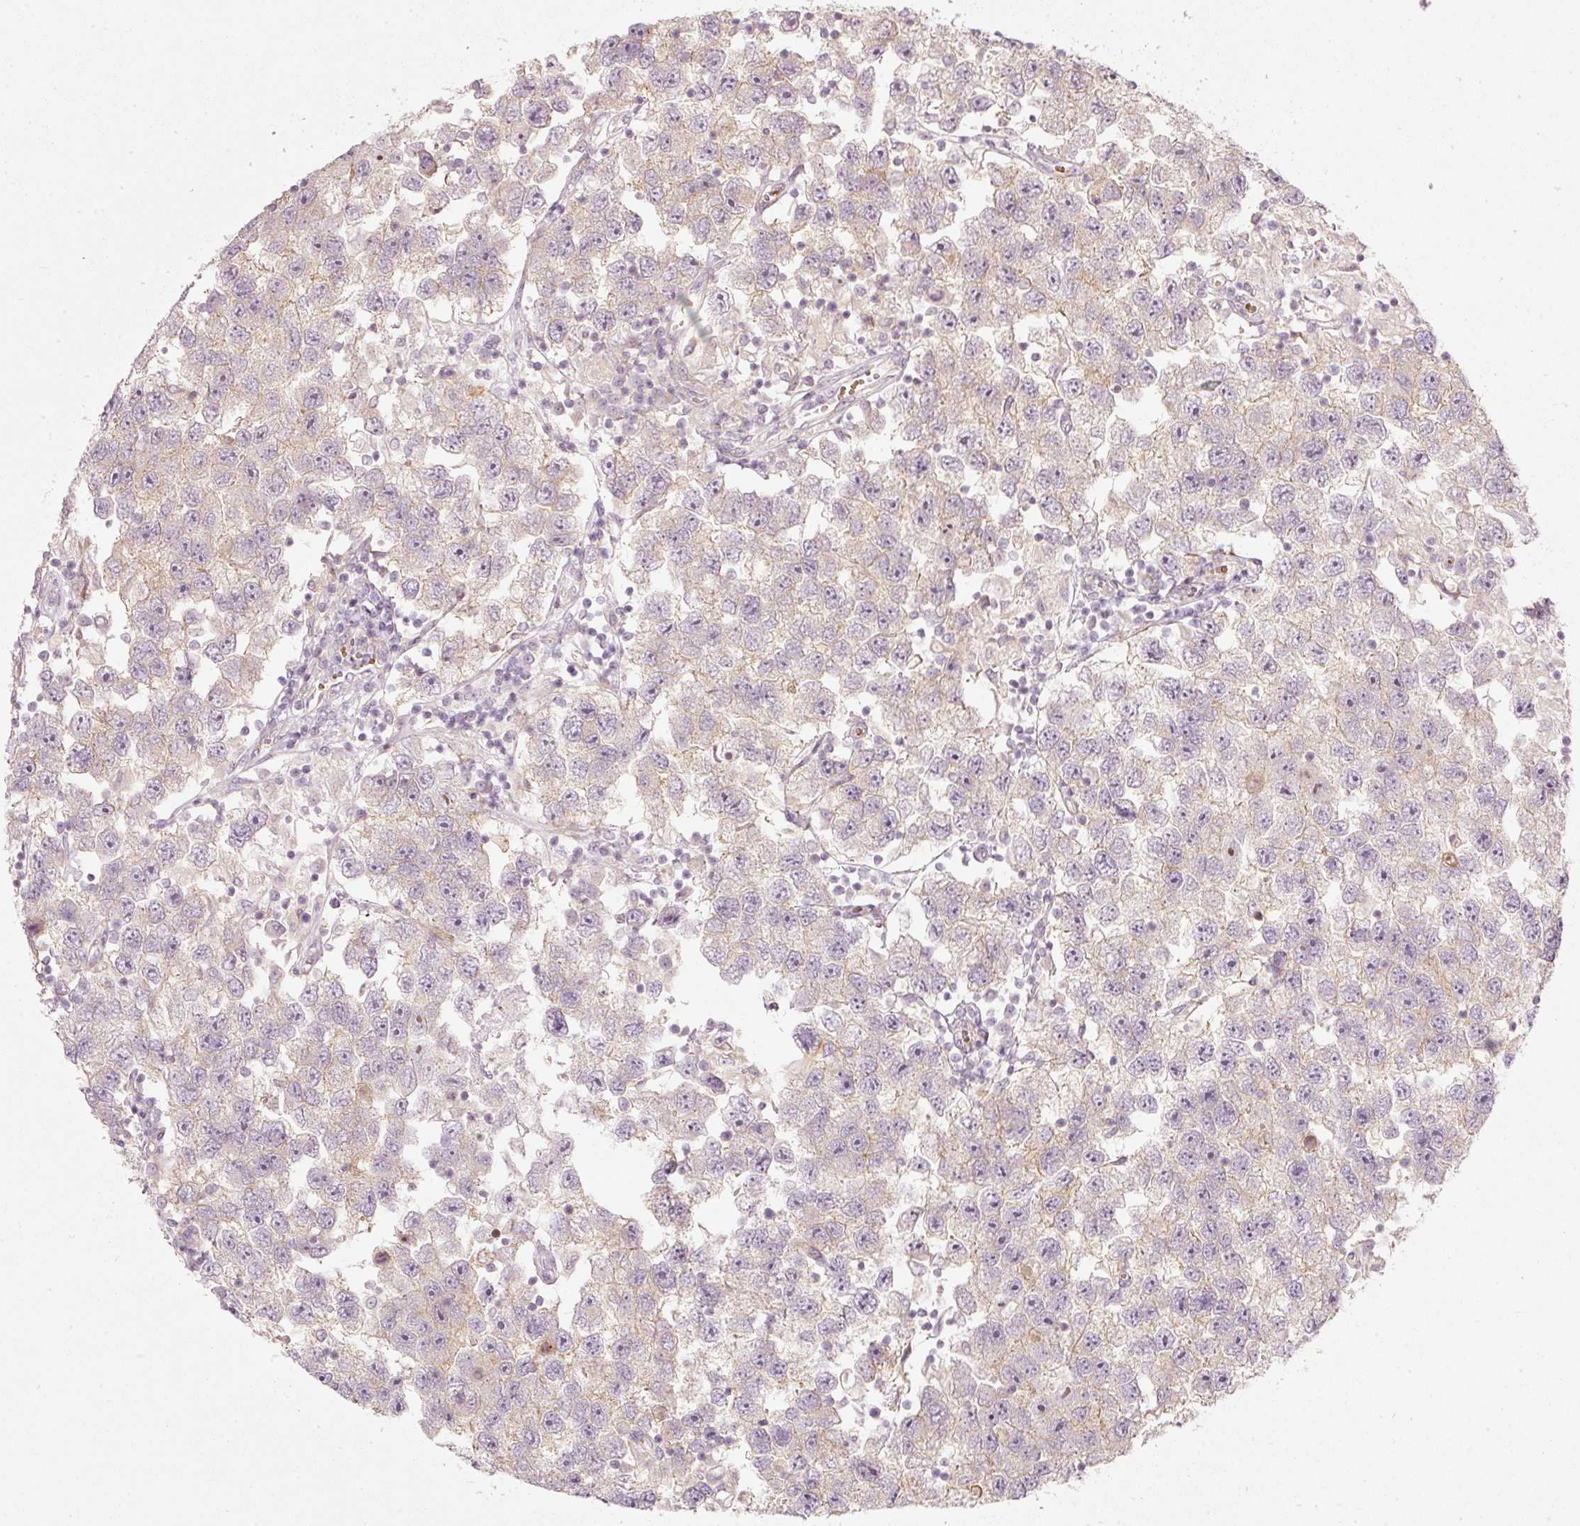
{"staining": {"intensity": "negative", "quantity": "none", "location": "none"}, "tissue": "testis cancer", "cell_type": "Tumor cells", "image_type": "cancer", "snomed": [{"axis": "morphology", "description": "Seminoma, NOS"}, {"axis": "topography", "description": "Testis"}], "caption": "The image demonstrates no staining of tumor cells in testis cancer.", "gene": "KCNQ1", "patient": {"sex": "male", "age": 26}}